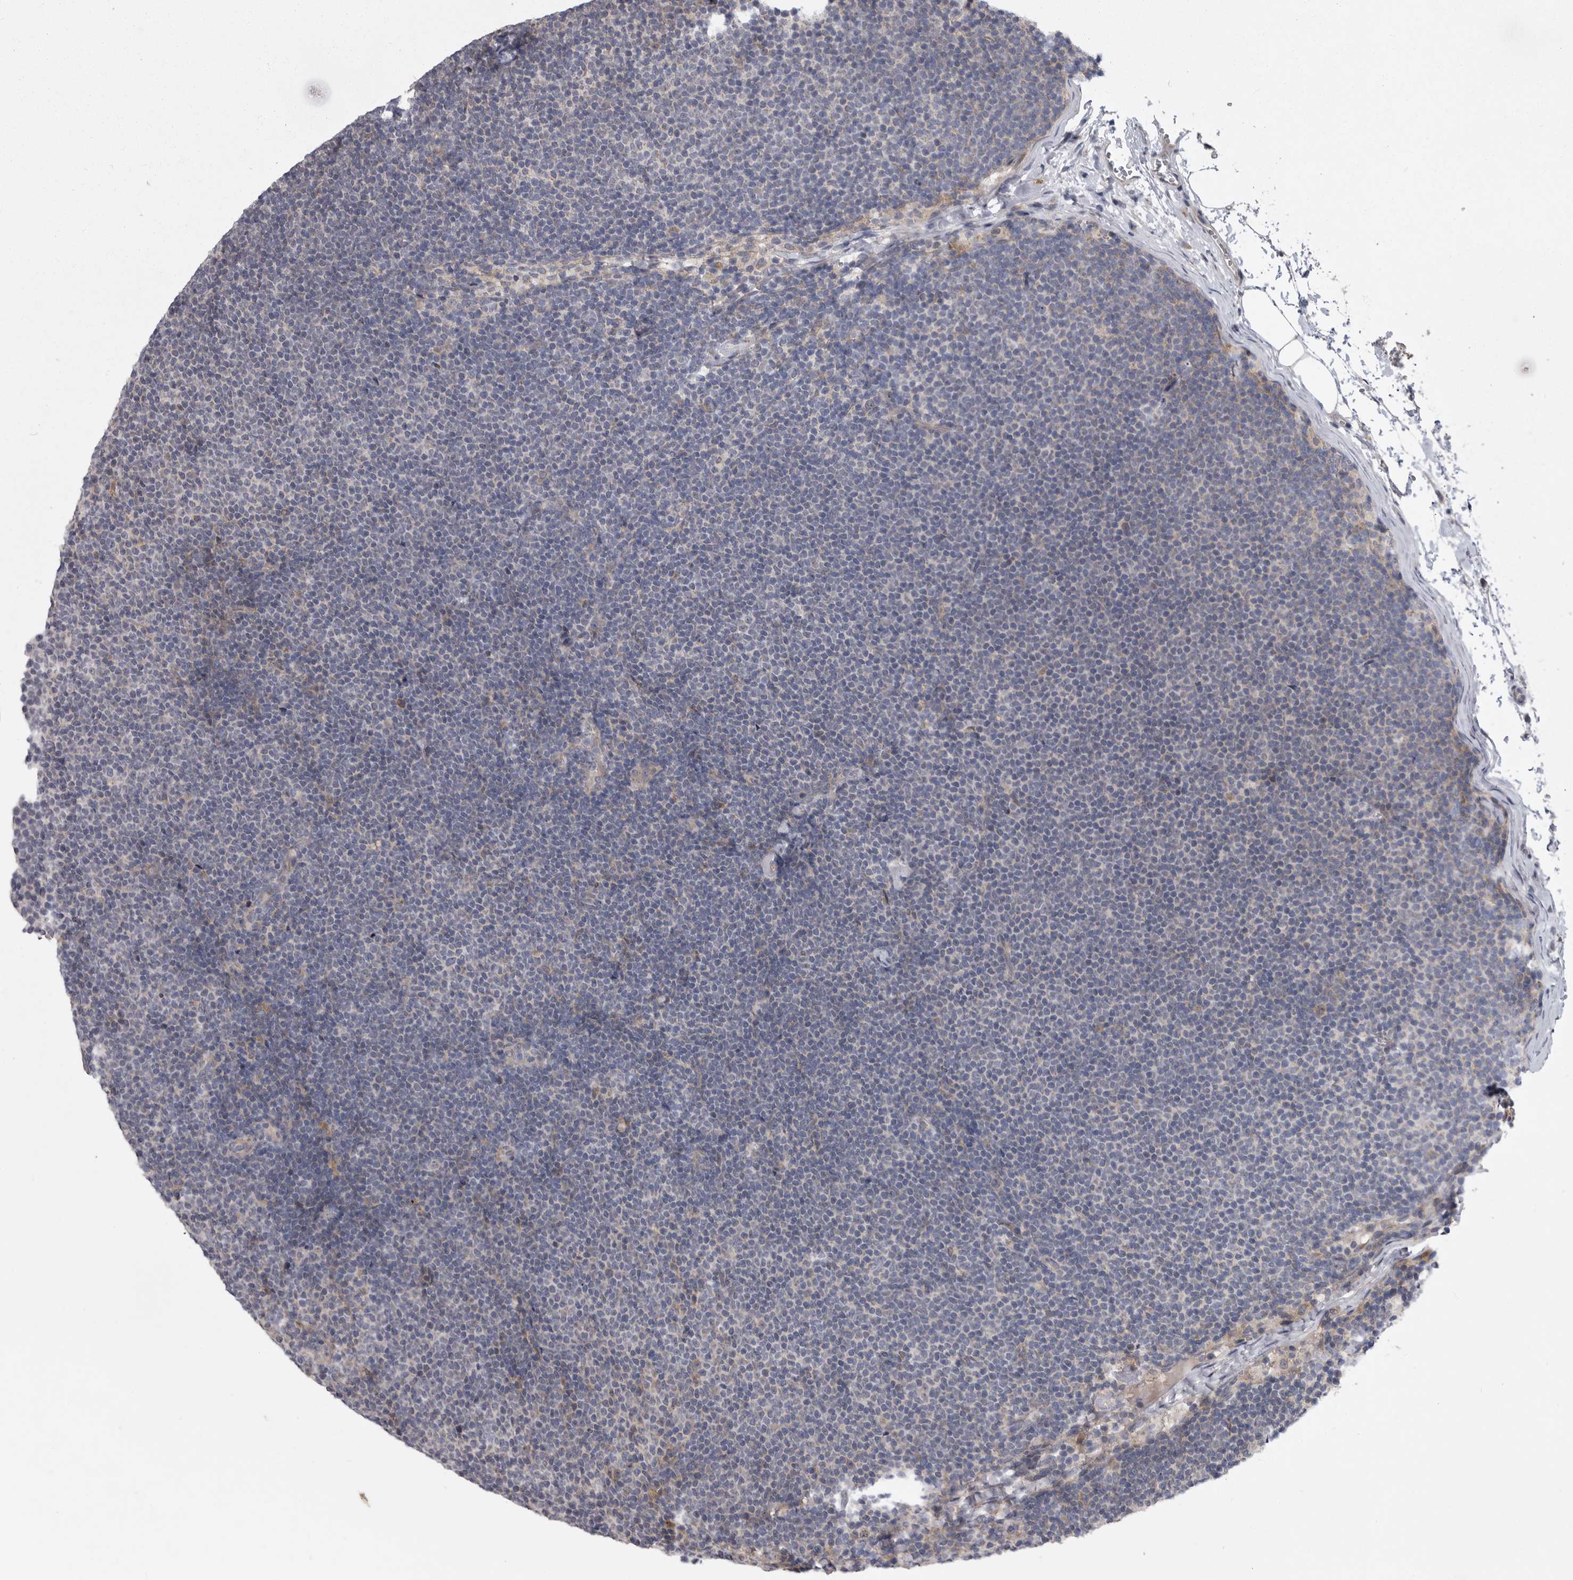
{"staining": {"intensity": "negative", "quantity": "none", "location": "none"}, "tissue": "lymphoma", "cell_type": "Tumor cells", "image_type": "cancer", "snomed": [{"axis": "morphology", "description": "Malignant lymphoma, non-Hodgkin's type, Low grade"}, {"axis": "topography", "description": "Lymph node"}], "caption": "Lymphoma was stained to show a protein in brown. There is no significant expression in tumor cells. (DAB immunohistochemistry, high magnification).", "gene": "CRP", "patient": {"sex": "female", "age": 53}}